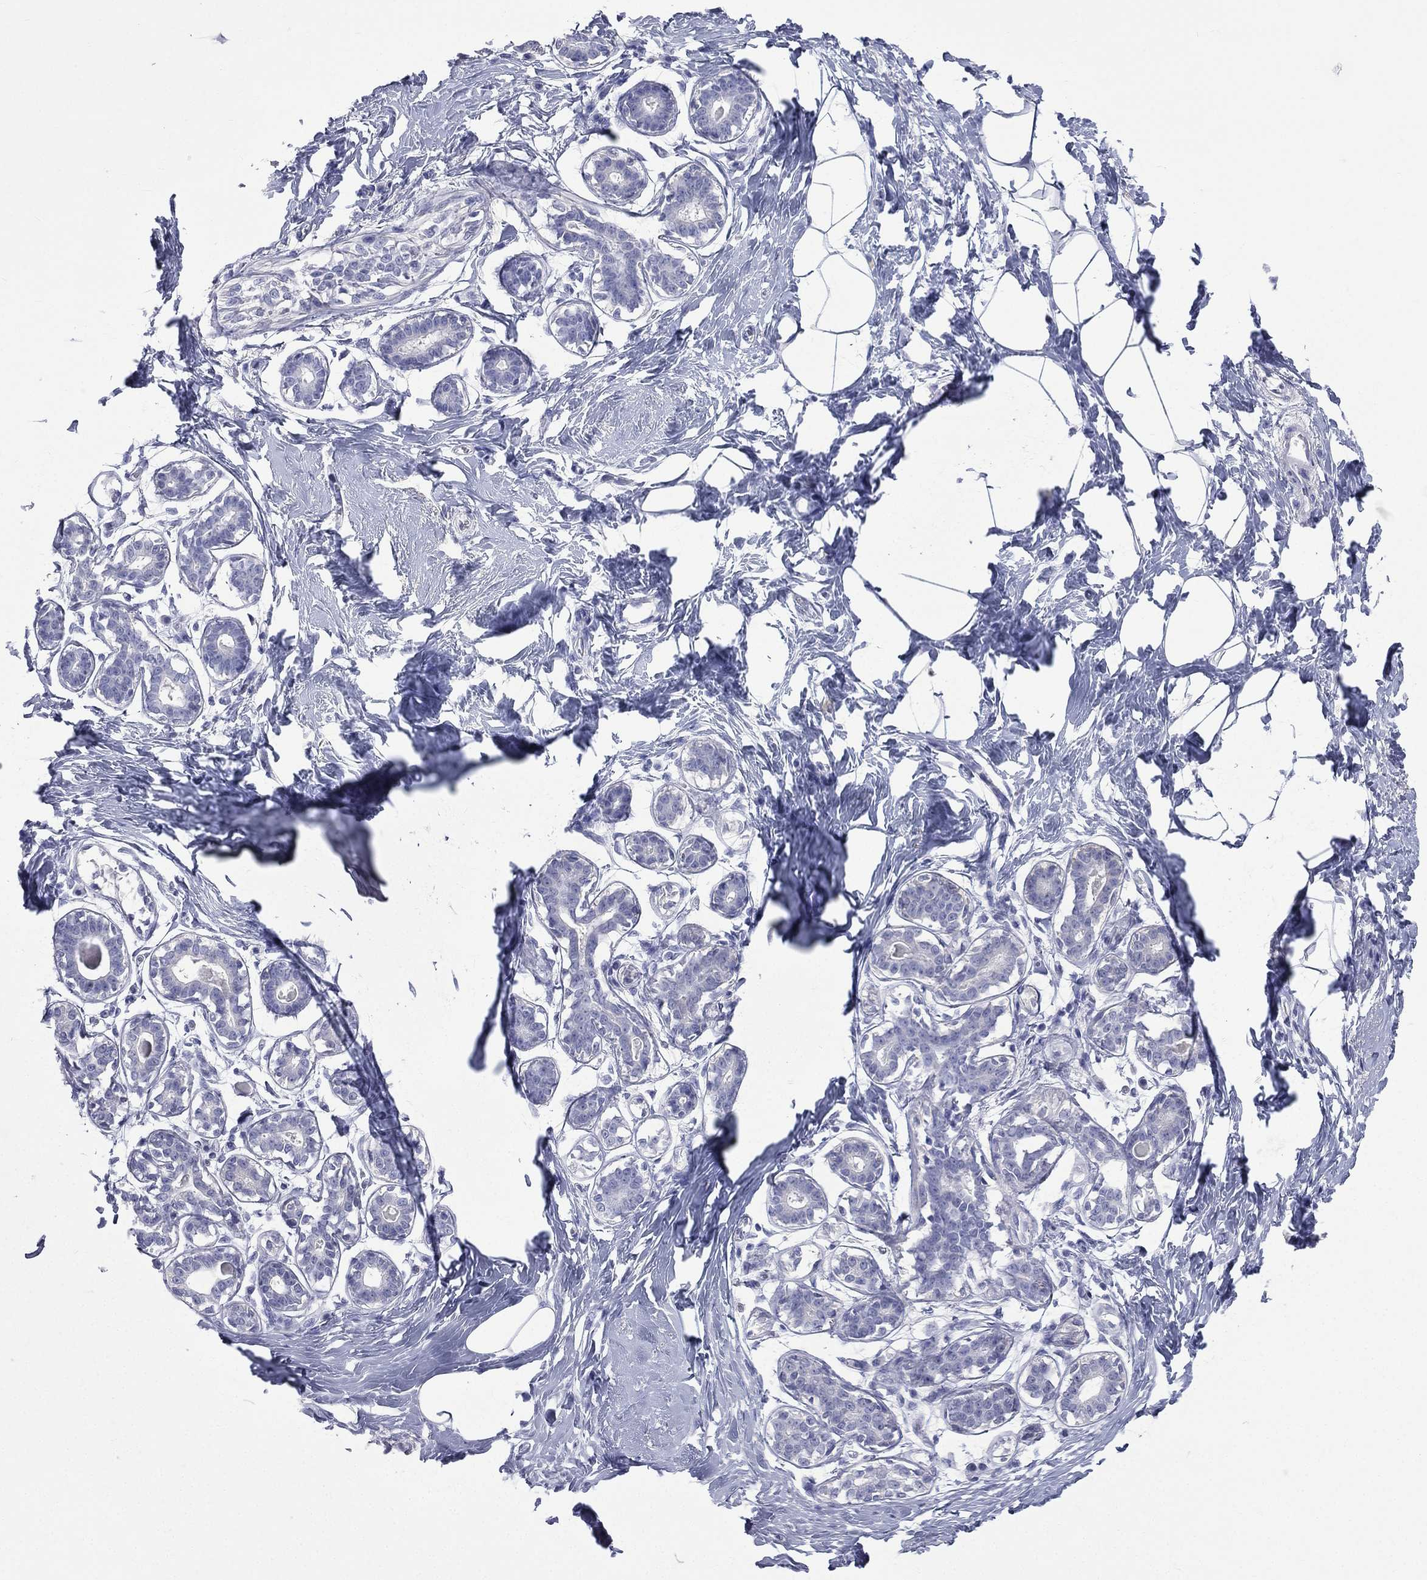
{"staining": {"intensity": "negative", "quantity": "none", "location": "none"}, "tissue": "breast", "cell_type": "Adipocytes", "image_type": "normal", "snomed": [{"axis": "morphology", "description": "Normal tissue, NOS"}, {"axis": "morphology", "description": "Lobular carcinoma, in situ"}, {"axis": "topography", "description": "Breast"}], "caption": "Immunohistochemistry (IHC) image of benign human breast stained for a protein (brown), which shows no positivity in adipocytes. (Stains: DAB (3,3'-diaminobenzidine) immunohistochemistry (IHC) with hematoxylin counter stain, Microscopy: brightfield microscopy at high magnification).", "gene": "CES2", "patient": {"sex": "female", "age": 35}}